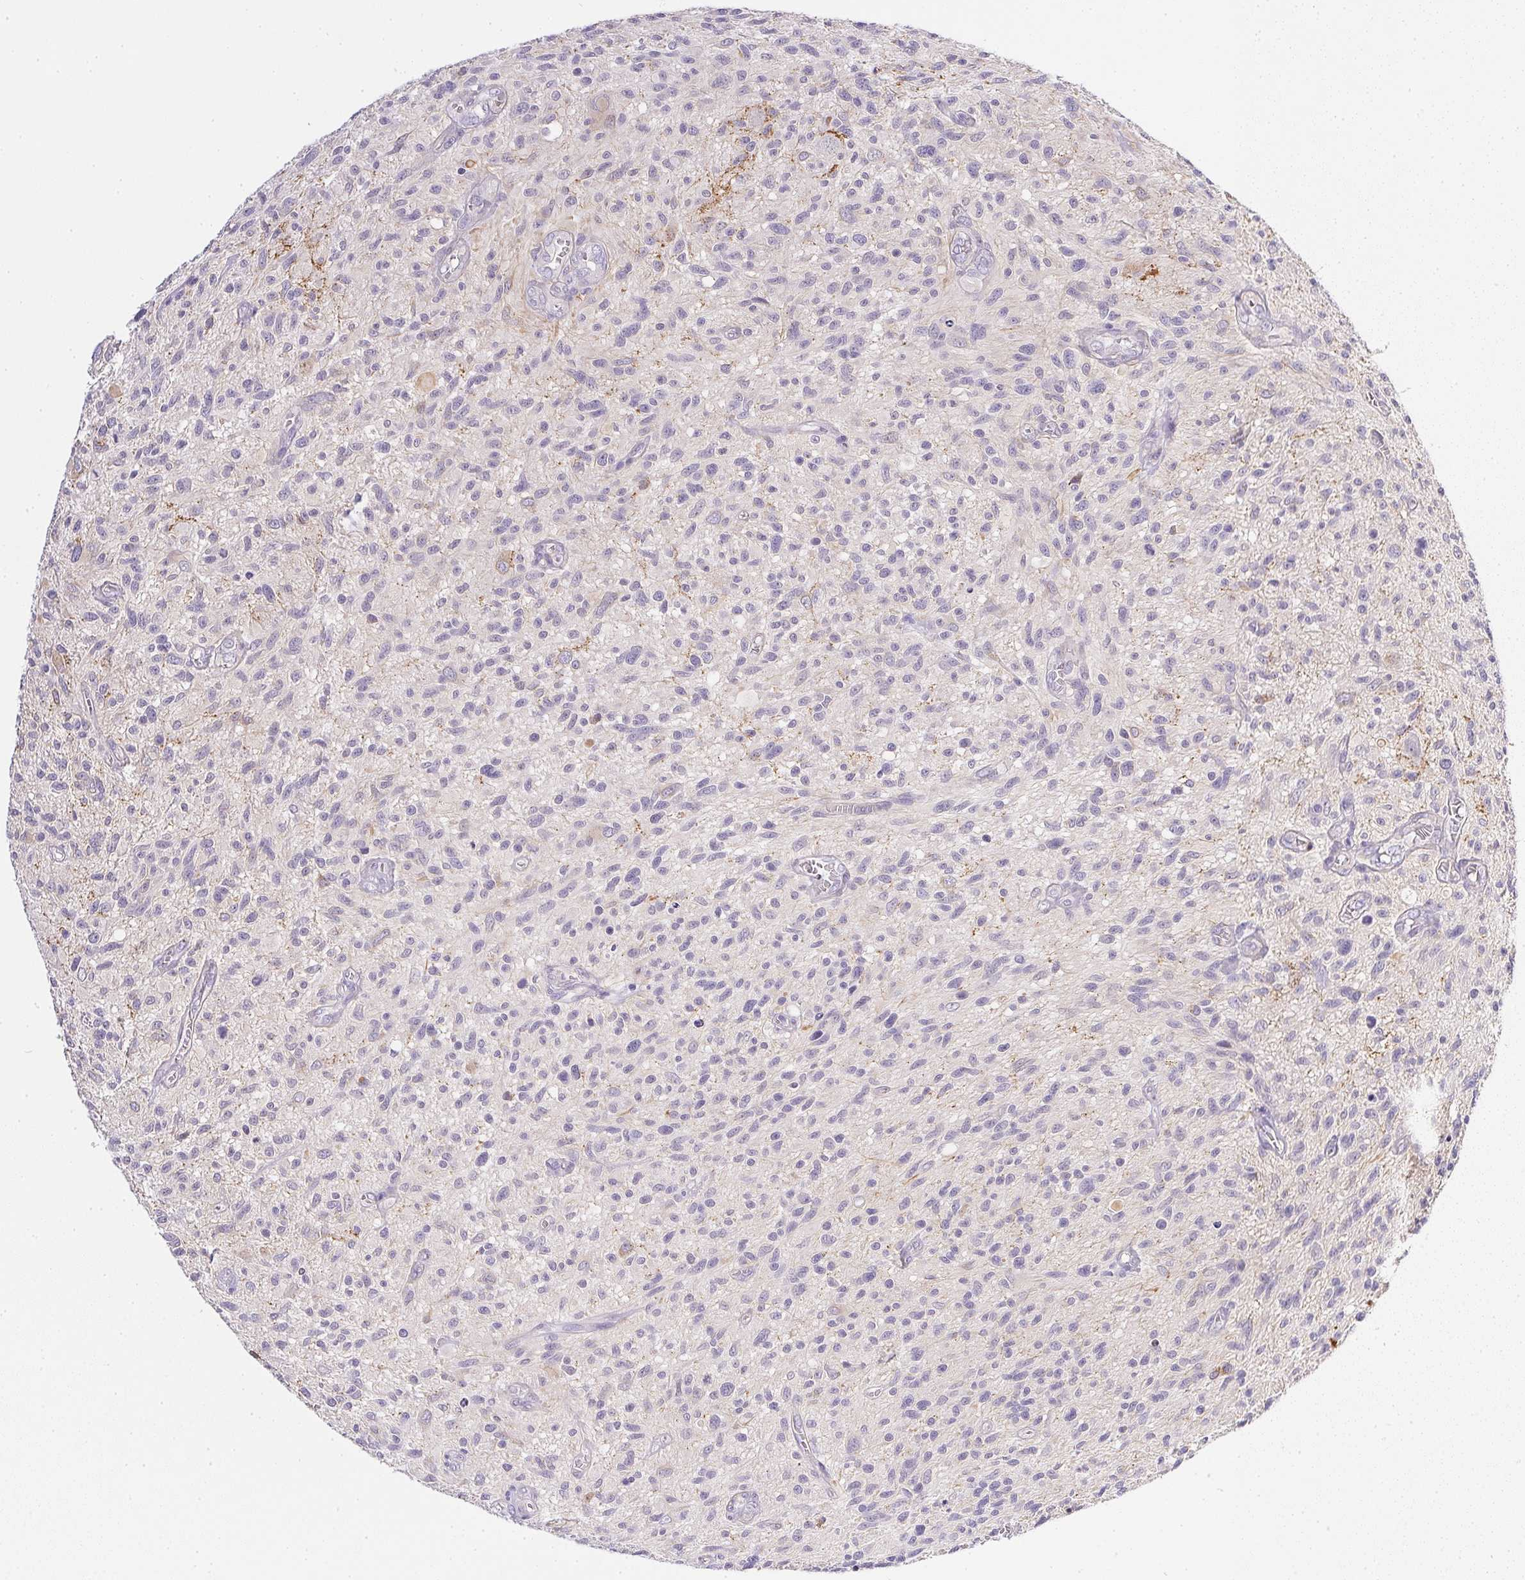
{"staining": {"intensity": "negative", "quantity": "none", "location": "none"}, "tissue": "glioma", "cell_type": "Tumor cells", "image_type": "cancer", "snomed": [{"axis": "morphology", "description": "Glioma, malignant, High grade"}, {"axis": "topography", "description": "Brain"}], "caption": "High power microscopy histopathology image of an immunohistochemistry image of glioma, revealing no significant expression in tumor cells. (Stains: DAB immunohistochemistry with hematoxylin counter stain, Microscopy: brightfield microscopy at high magnification).", "gene": "SLC17A7", "patient": {"sex": "male", "age": 75}}